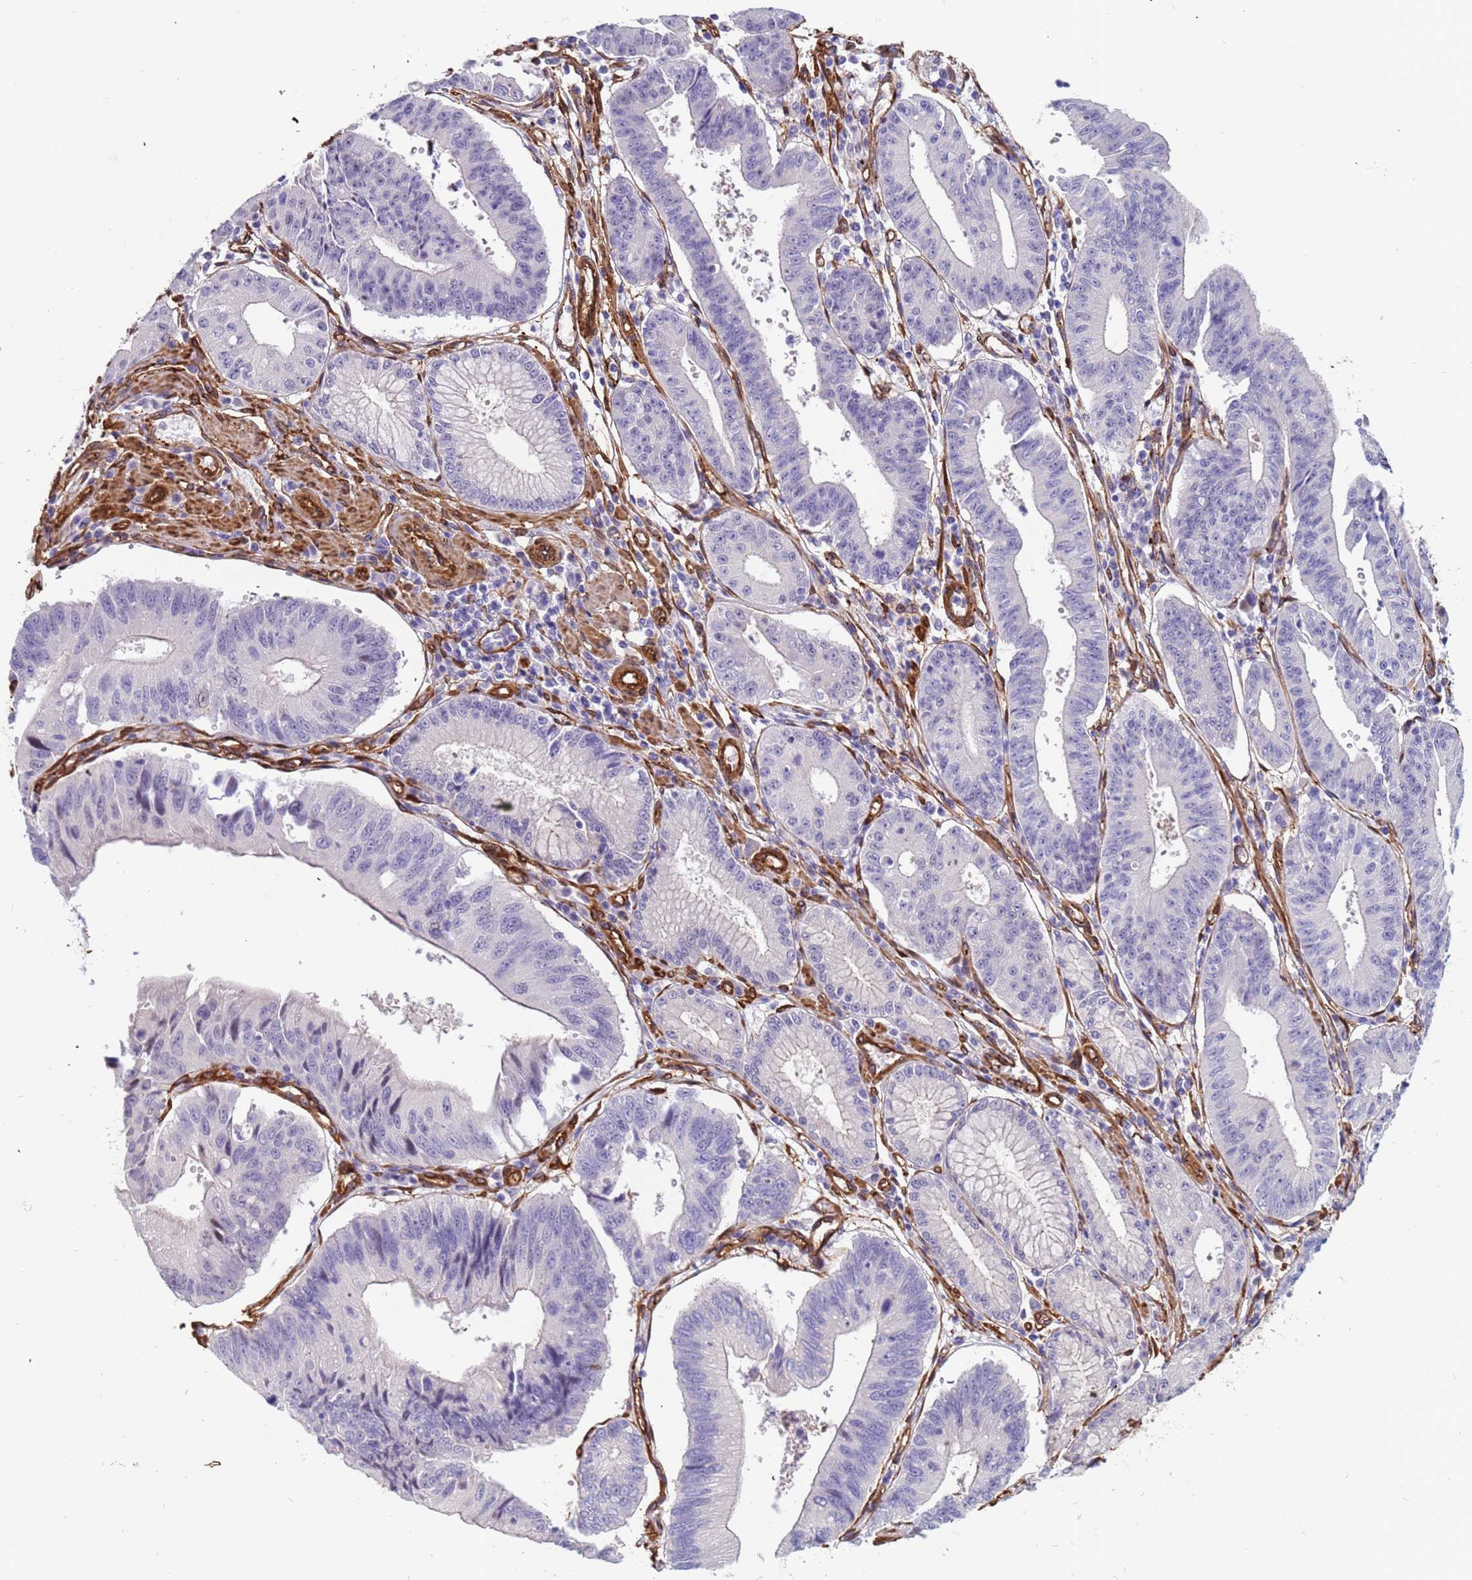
{"staining": {"intensity": "negative", "quantity": "none", "location": "none"}, "tissue": "stomach cancer", "cell_type": "Tumor cells", "image_type": "cancer", "snomed": [{"axis": "morphology", "description": "Adenocarcinoma, NOS"}, {"axis": "topography", "description": "Stomach"}], "caption": "The image exhibits no staining of tumor cells in stomach cancer (adenocarcinoma). Brightfield microscopy of immunohistochemistry stained with DAB (brown) and hematoxylin (blue), captured at high magnification.", "gene": "EHD2", "patient": {"sex": "male", "age": 59}}